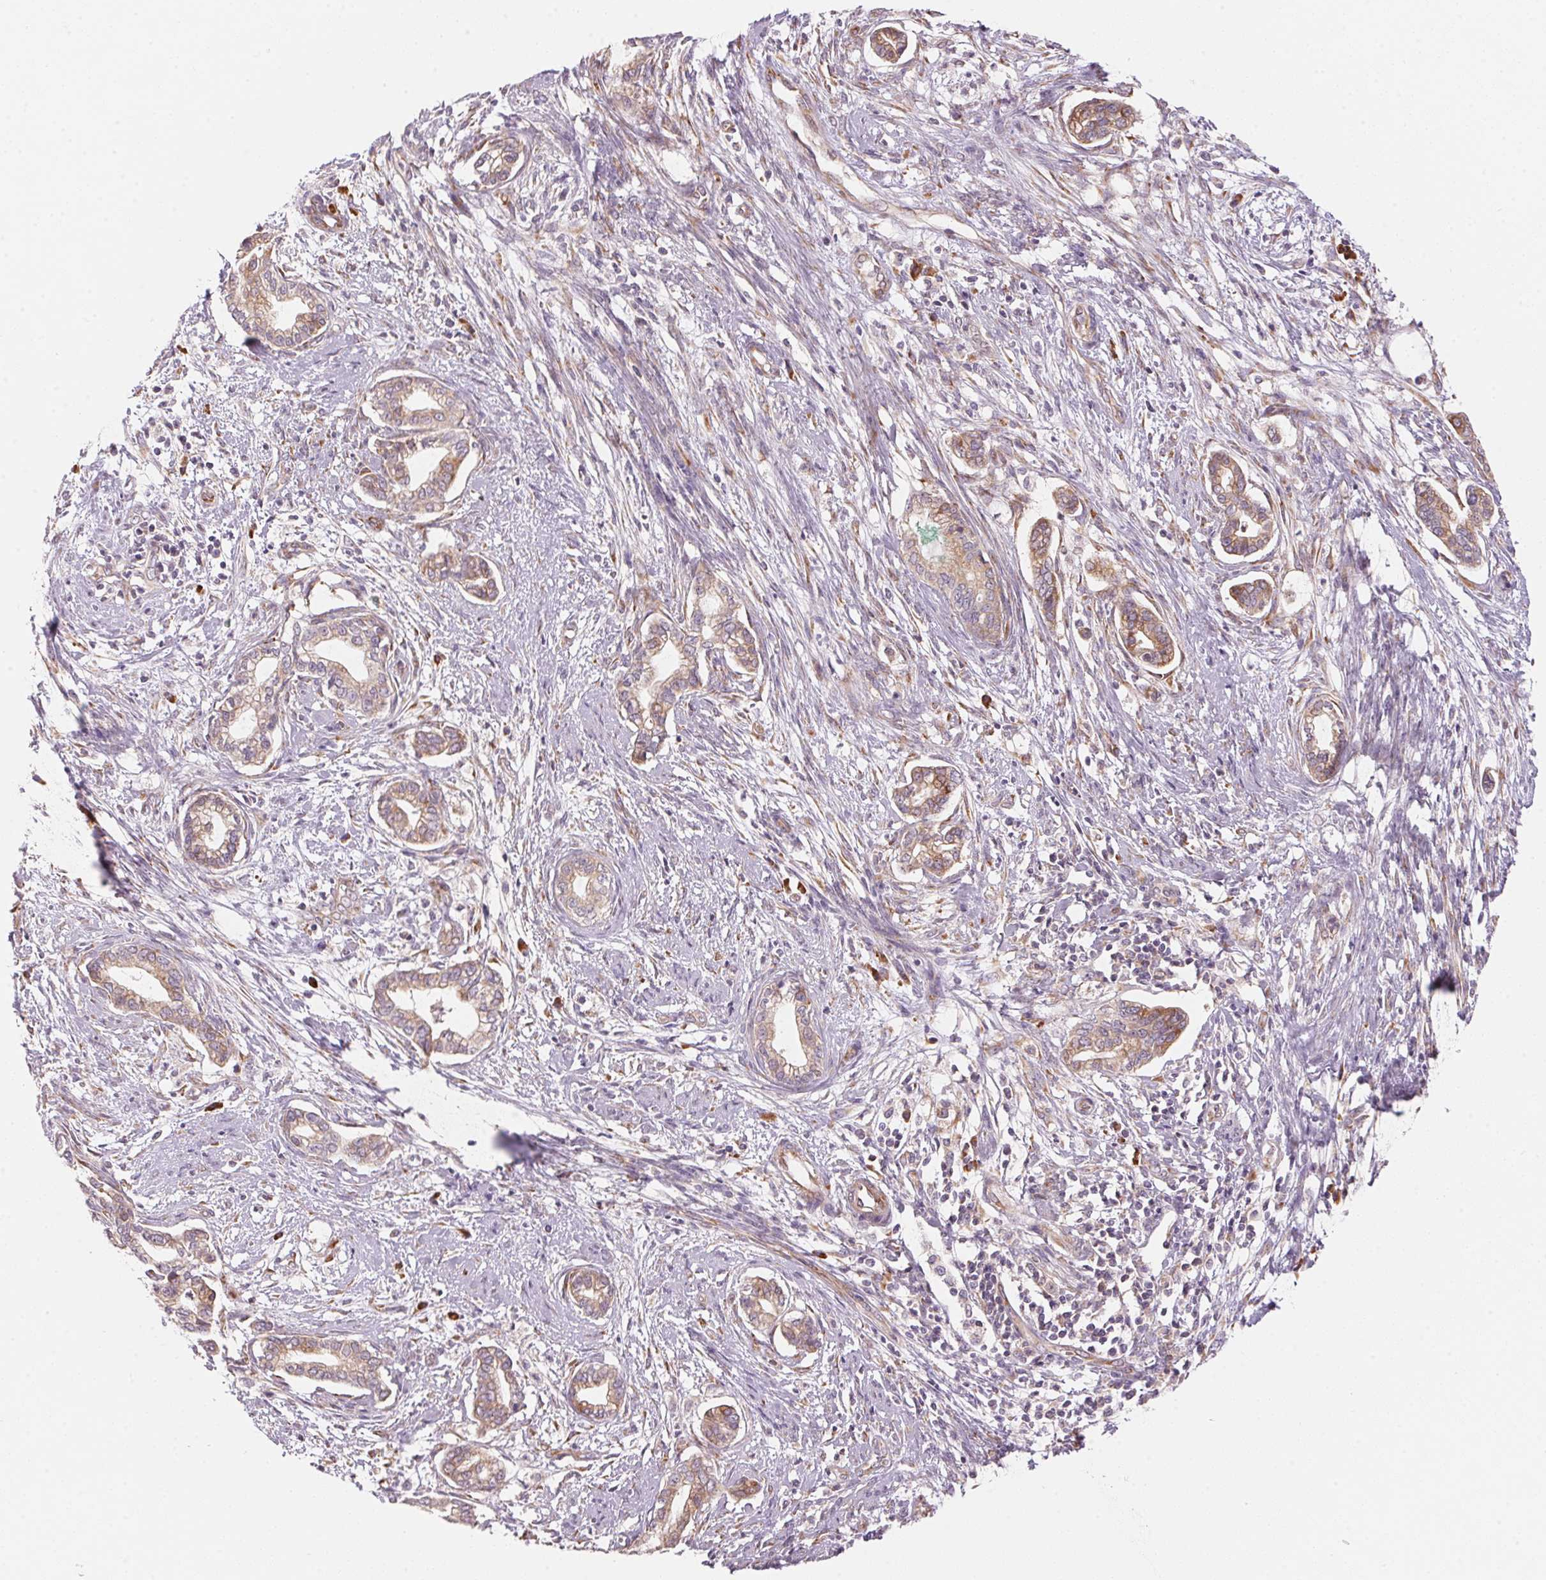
{"staining": {"intensity": "moderate", "quantity": ">75%", "location": "cytoplasmic/membranous"}, "tissue": "cervical cancer", "cell_type": "Tumor cells", "image_type": "cancer", "snomed": [{"axis": "morphology", "description": "Adenocarcinoma, NOS"}, {"axis": "topography", "description": "Cervix"}], "caption": "Immunohistochemical staining of cervical cancer reveals medium levels of moderate cytoplasmic/membranous staining in about >75% of tumor cells.", "gene": "BLOC1S2", "patient": {"sex": "female", "age": 62}}